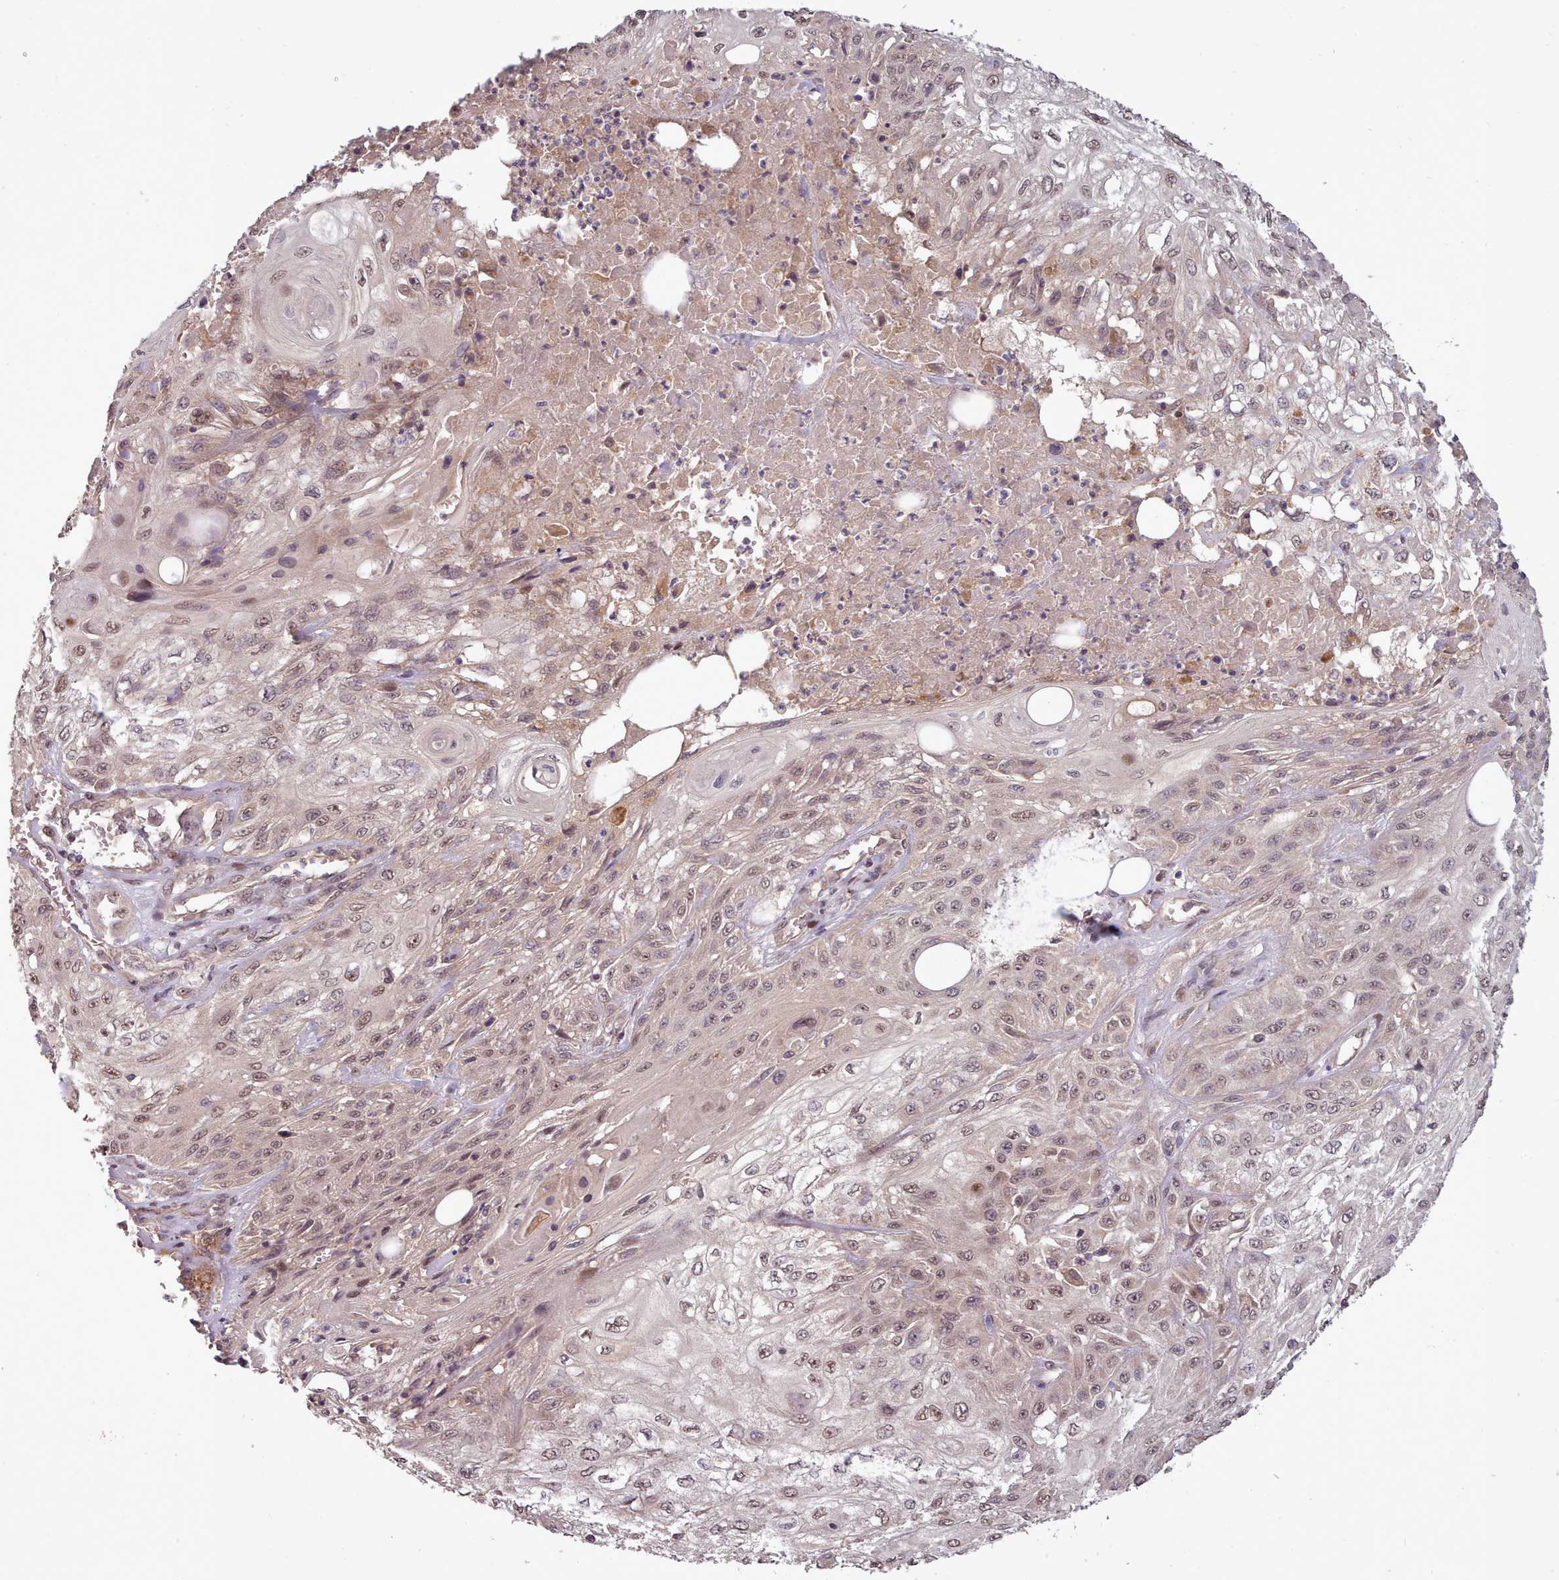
{"staining": {"intensity": "weak", "quantity": ">75%", "location": "nuclear"}, "tissue": "skin cancer", "cell_type": "Tumor cells", "image_type": "cancer", "snomed": [{"axis": "morphology", "description": "Squamous cell carcinoma, NOS"}, {"axis": "morphology", "description": "Squamous cell carcinoma, metastatic, NOS"}, {"axis": "topography", "description": "Skin"}, {"axis": "topography", "description": "Lymph node"}], "caption": "High-magnification brightfield microscopy of metastatic squamous cell carcinoma (skin) stained with DAB (3,3'-diaminobenzidine) (brown) and counterstained with hematoxylin (blue). tumor cells exhibit weak nuclear staining is present in approximately>75% of cells. (DAB IHC with brightfield microscopy, high magnification).", "gene": "CDC6", "patient": {"sex": "male", "age": 75}}